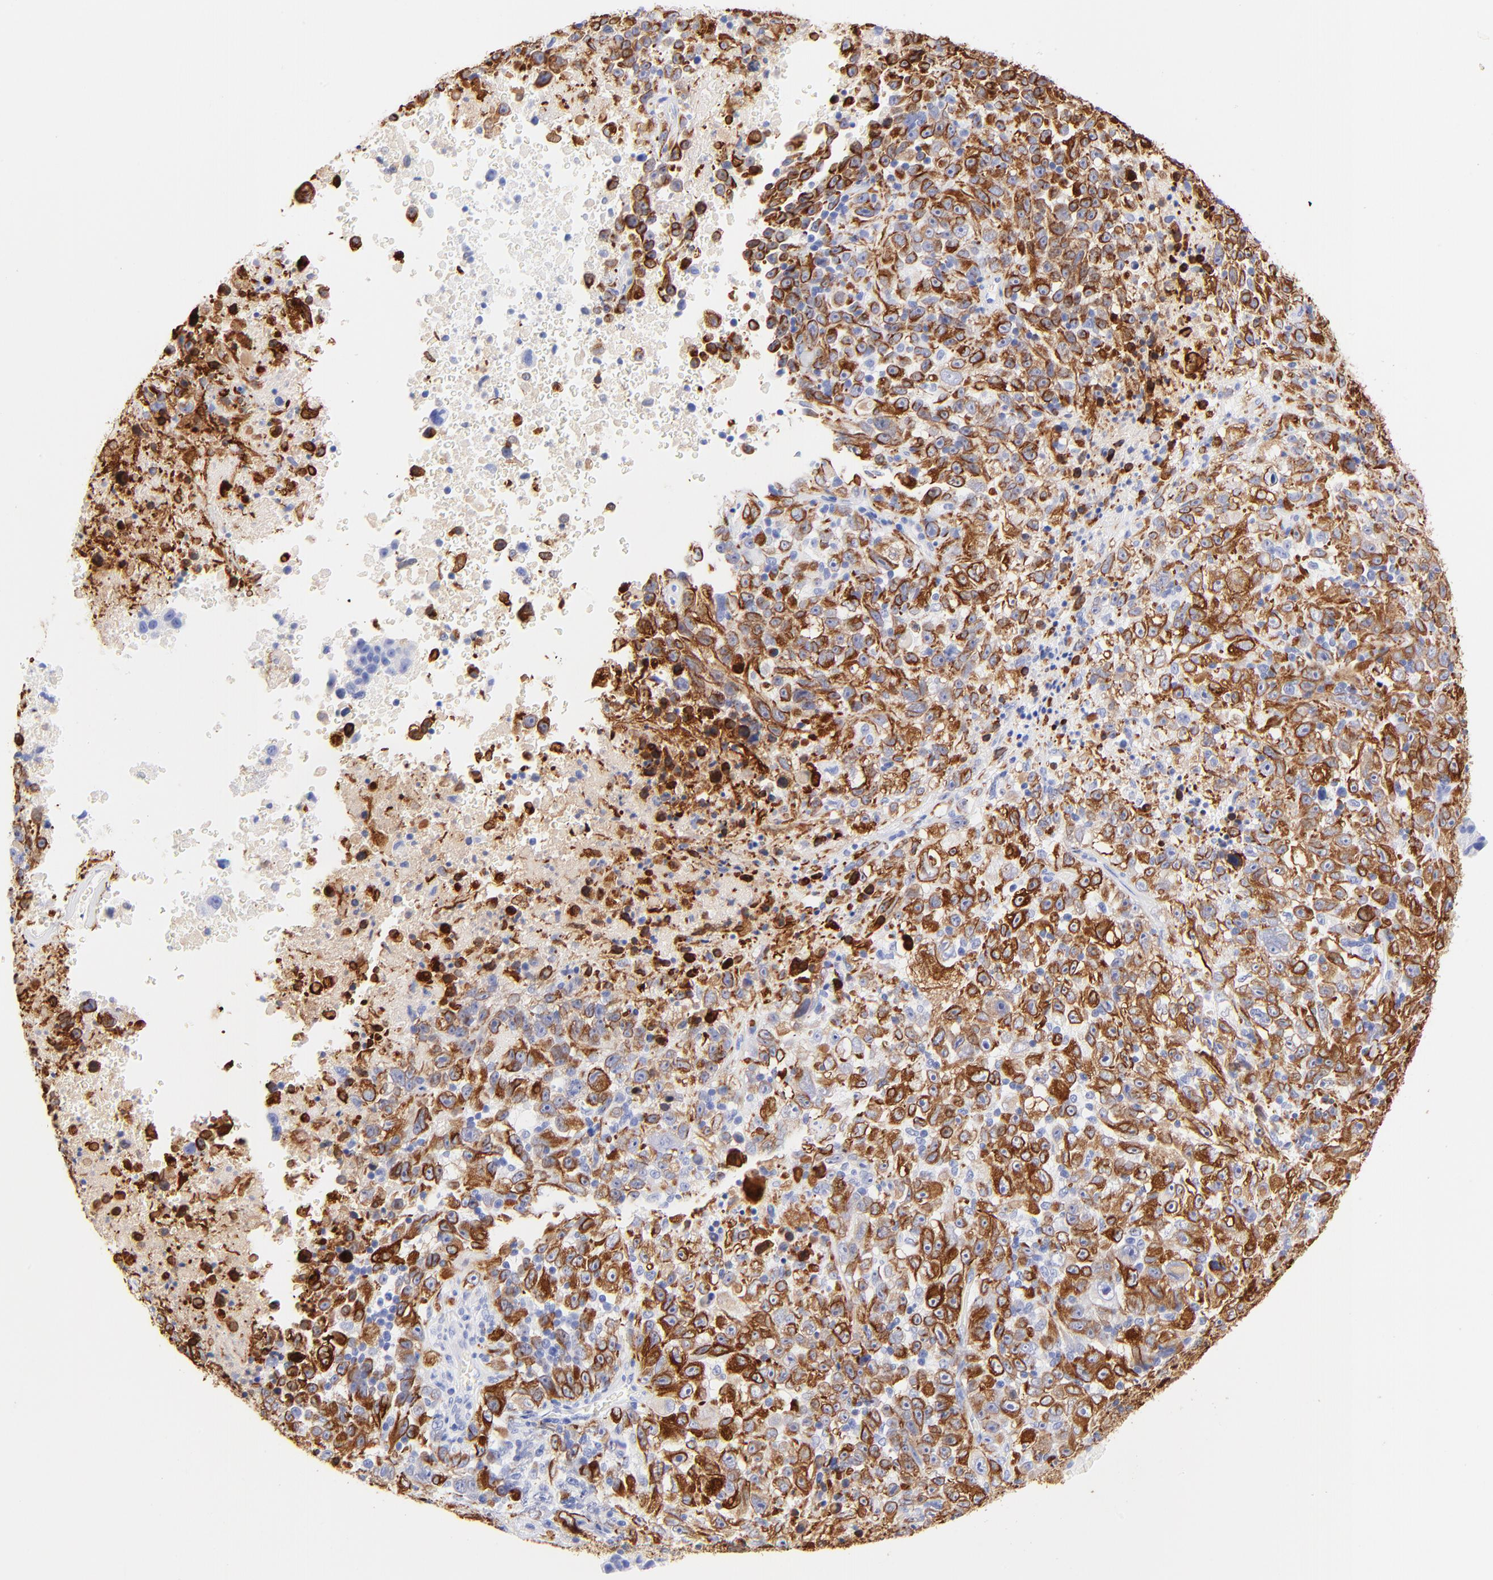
{"staining": {"intensity": "strong", "quantity": ">75%", "location": "cytoplasmic/membranous"}, "tissue": "melanoma", "cell_type": "Tumor cells", "image_type": "cancer", "snomed": [{"axis": "morphology", "description": "Malignant melanoma, Metastatic site"}, {"axis": "topography", "description": "Cerebral cortex"}], "caption": "Immunohistochemistry of malignant melanoma (metastatic site) reveals high levels of strong cytoplasmic/membranous expression in about >75% of tumor cells. The protein is stained brown, and the nuclei are stained in blue (DAB IHC with brightfield microscopy, high magnification).", "gene": "KRT19", "patient": {"sex": "female", "age": 52}}